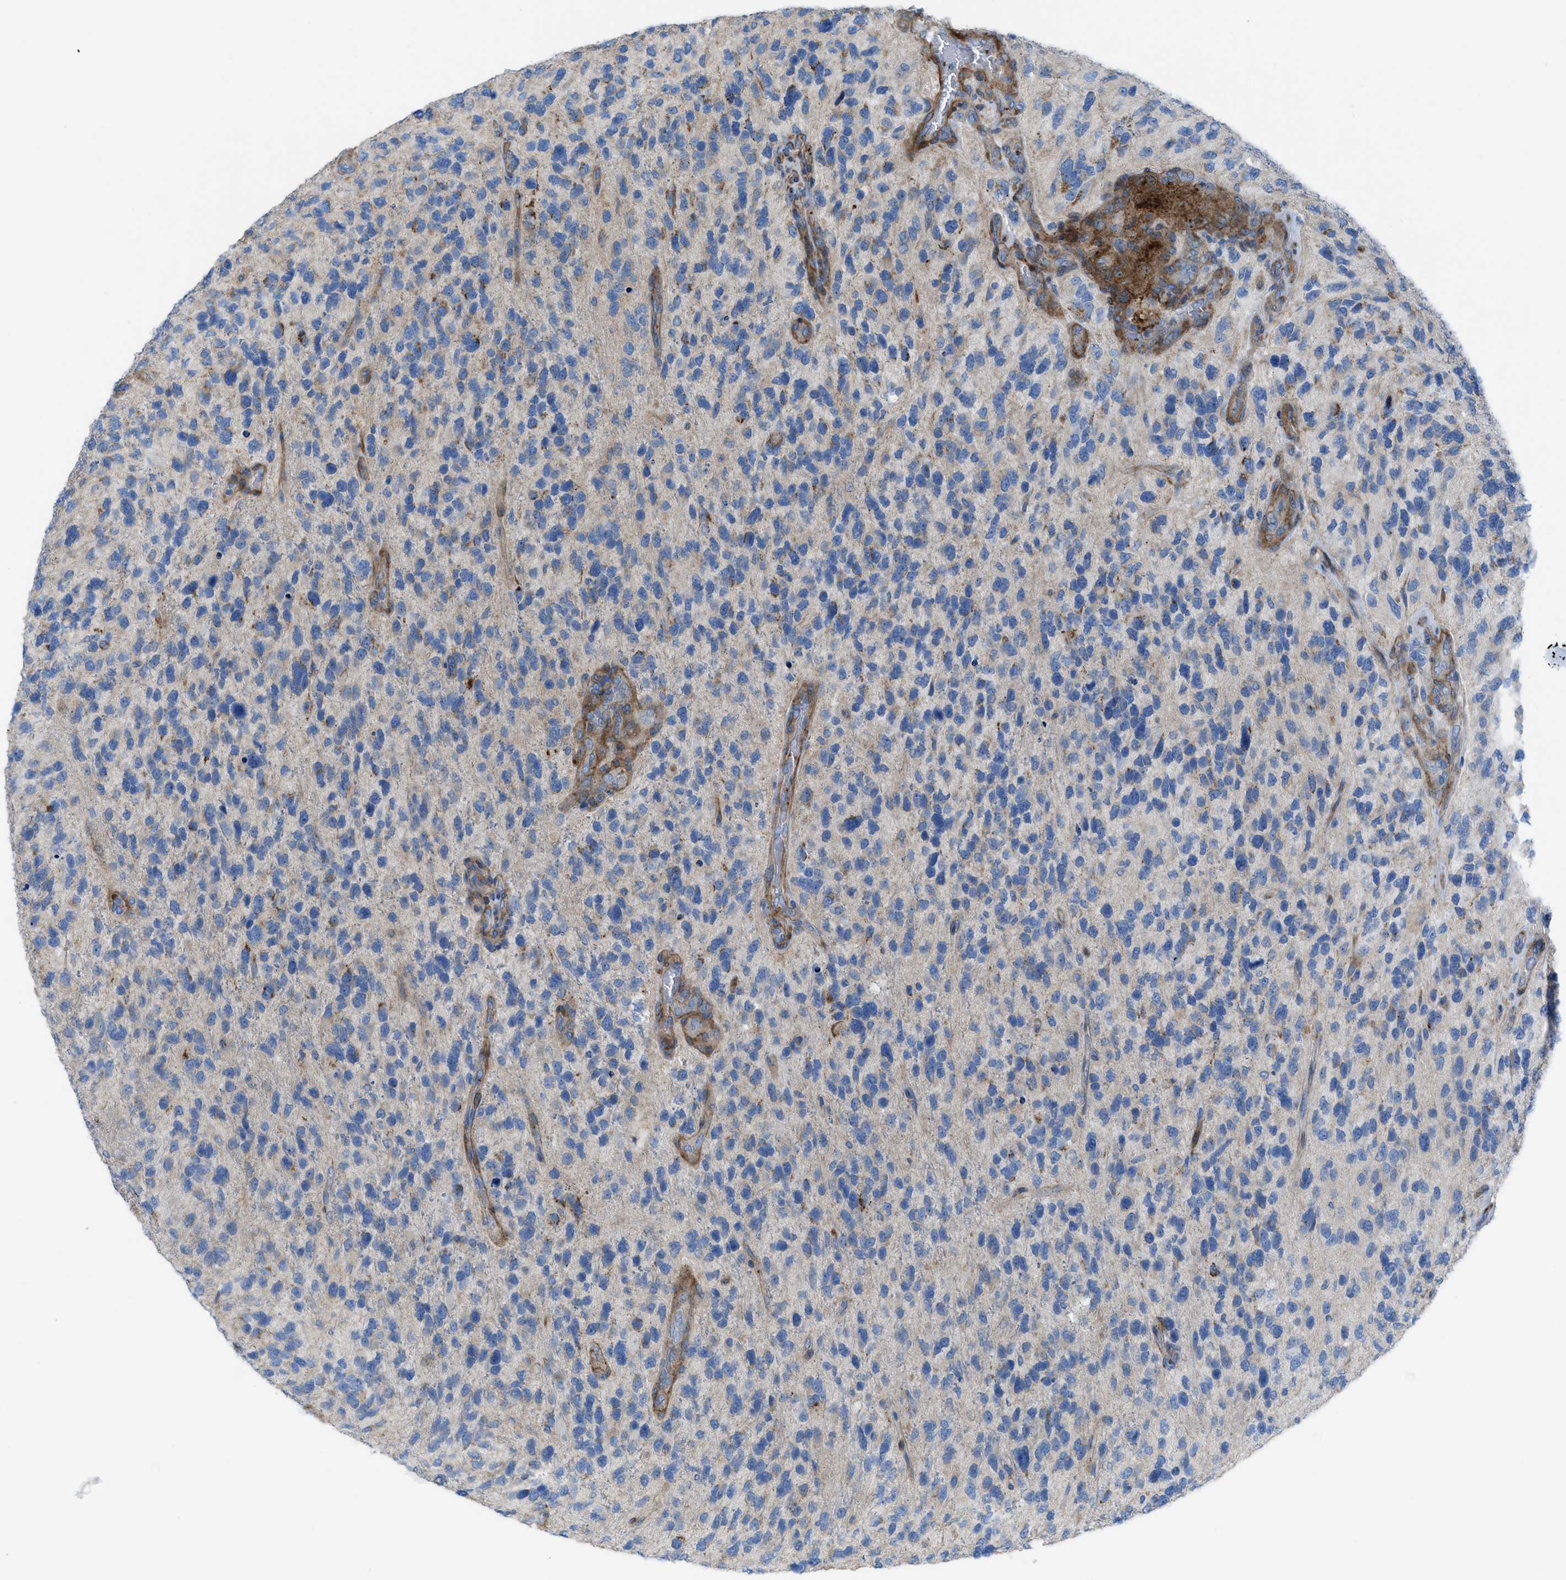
{"staining": {"intensity": "weak", "quantity": "<25%", "location": "cytoplasmic/membranous"}, "tissue": "glioma", "cell_type": "Tumor cells", "image_type": "cancer", "snomed": [{"axis": "morphology", "description": "Glioma, malignant, High grade"}, {"axis": "topography", "description": "Brain"}], "caption": "Immunohistochemistry (IHC) of human malignant glioma (high-grade) shows no positivity in tumor cells.", "gene": "KCNH7", "patient": {"sex": "female", "age": 58}}